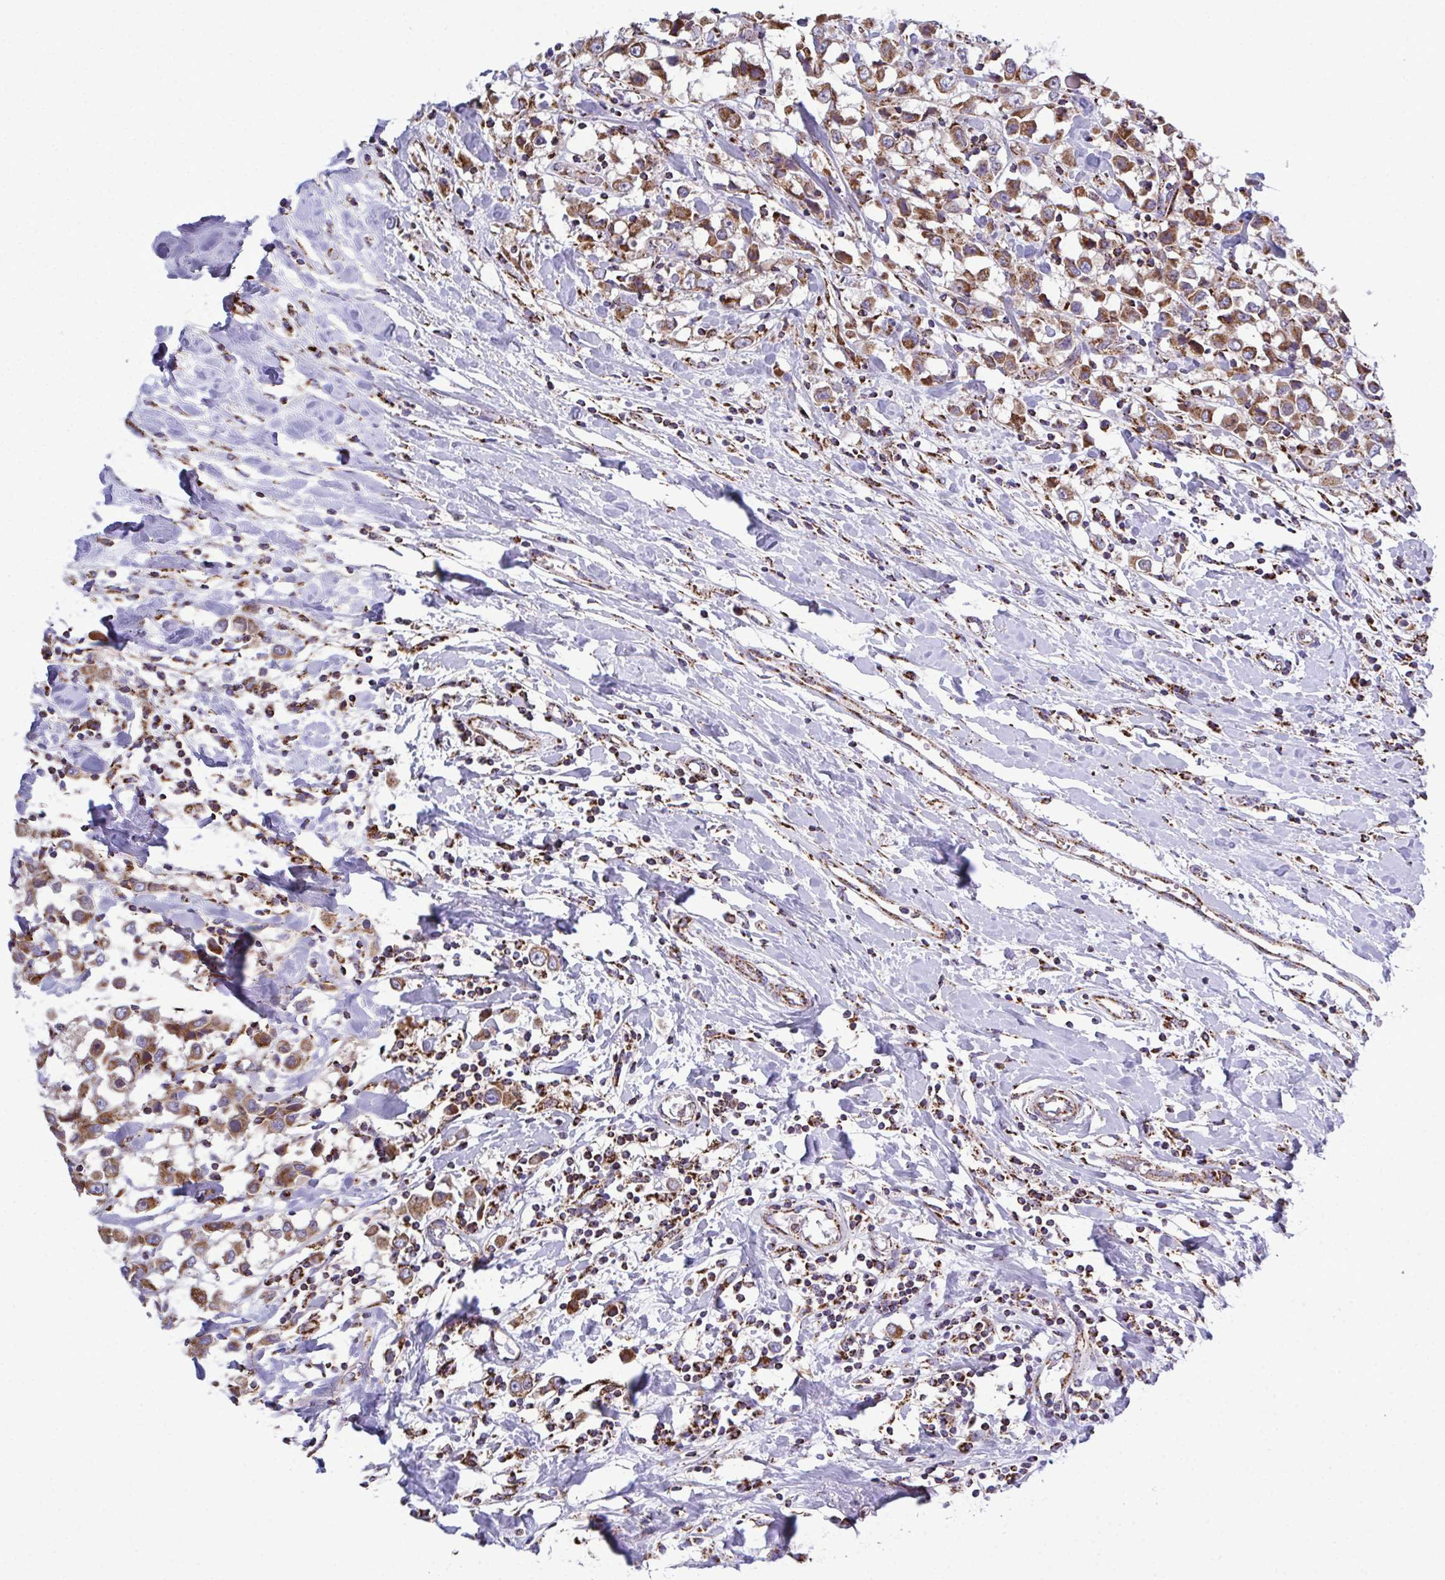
{"staining": {"intensity": "moderate", "quantity": ">75%", "location": "cytoplasmic/membranous"}, "tissue": "breast cancer", "cell_type": "Tumor cells", "image_type": "cancer", "snomed": [{"axis": "morphology", "description": "Duct carcinoma"}, {"axis": "topography", "description": "Breast"}], "caption": "A brown stain highlights moderate cytoplasmic/membranous staining of a protein in human intraductal carcinoma (breast) tumor cells.", "gene": "CSDE1", "patient": {"sex": "female", "age": 61}}